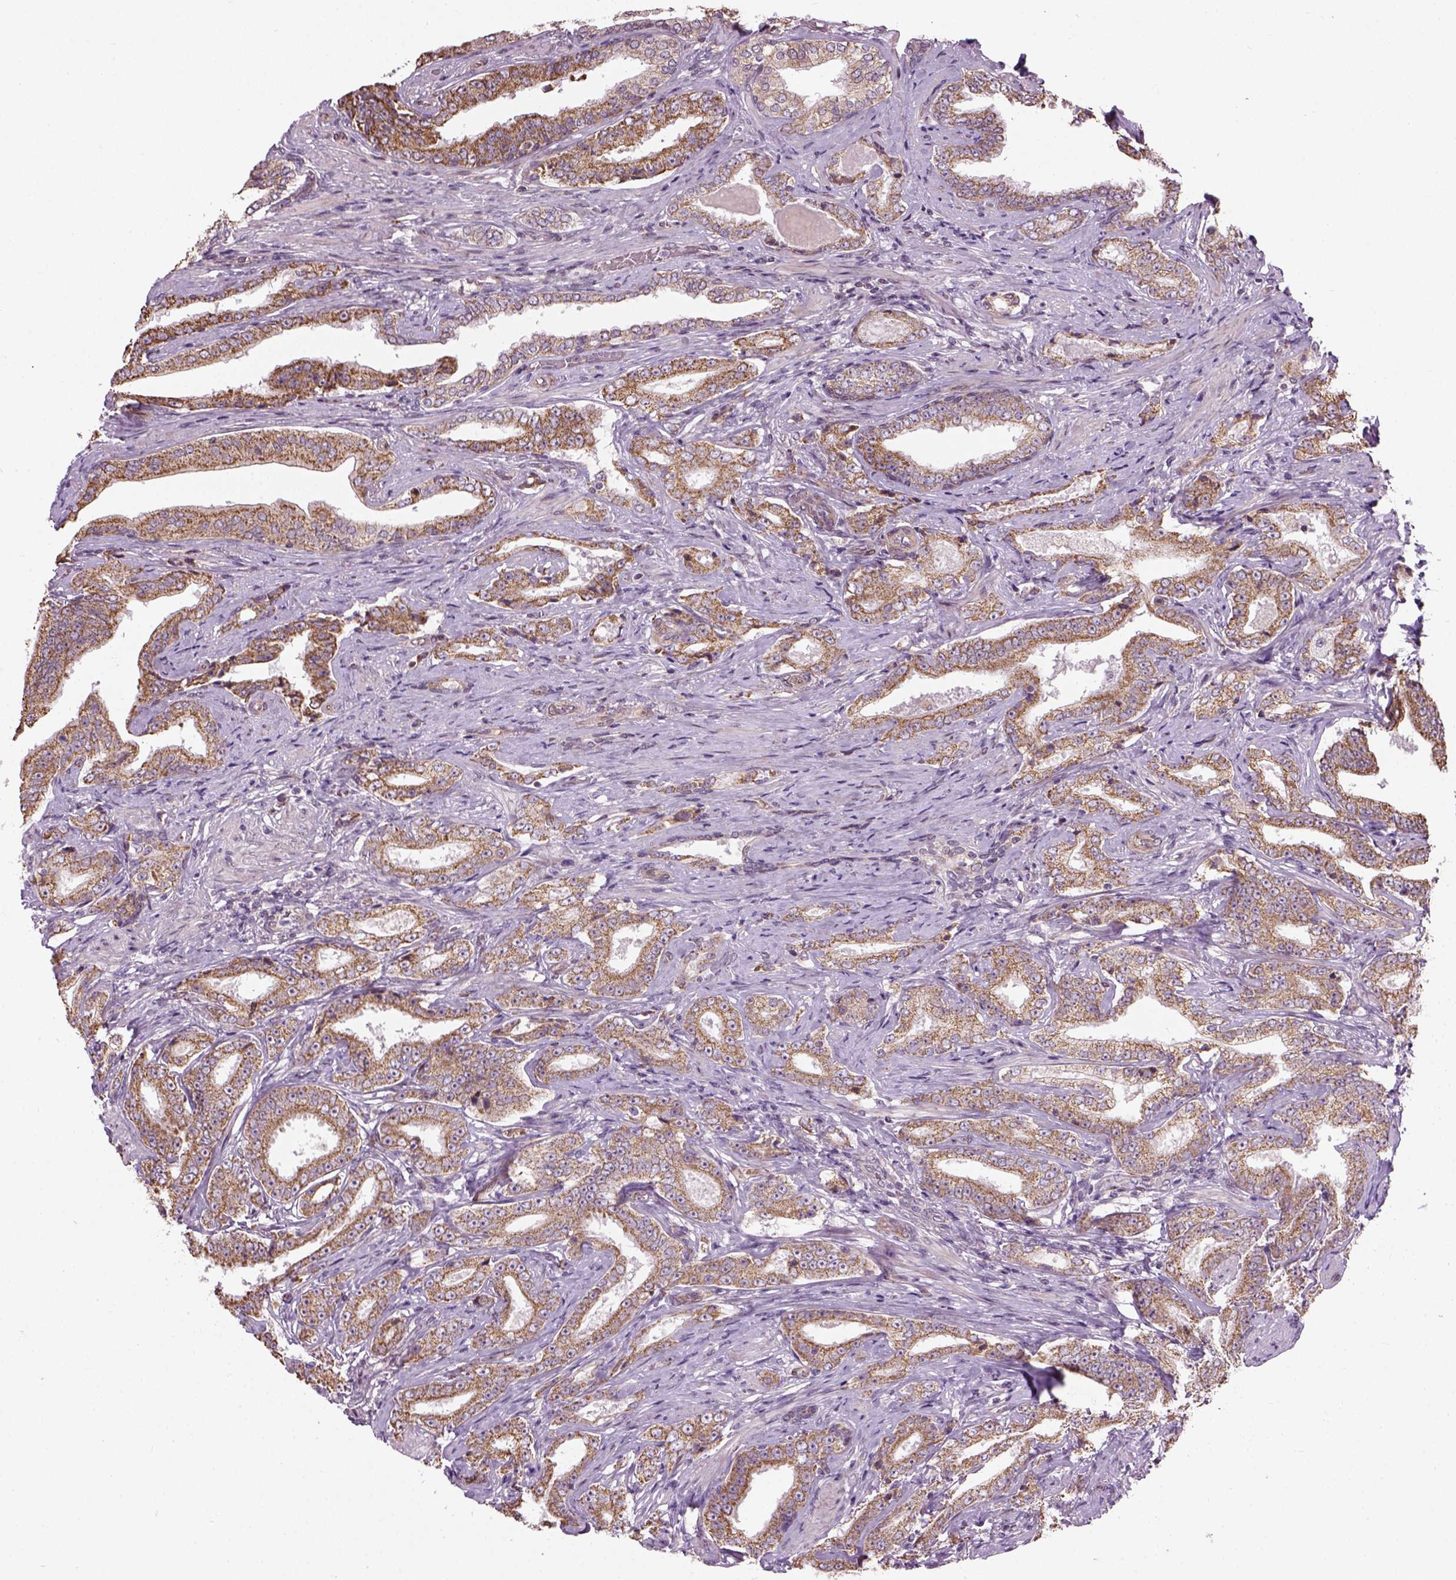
{"staining": {"intensity": "moderate", "quantity": ">75%", "location": "cytoplasmic/membranous"}, "tissue": "prostate cancer", "cell_type": "Tumor cells", "image_type": "cancer", "snomed": [{"axis": "morphology", "description": "Adenocarcinoma, Low grade"}, {"axis": "topography", "description": "Prostate and seminal vesicle, NOS"}], "caption": "Adenocarcinoma (low-grade) (prostate) stained with a brown dye demonstrates moderate cytoplasmic/membranous positive positivity in approximately >75% of tumor cells.", "gene": "XK", "patient": {"sex": "male", "age": 61}}